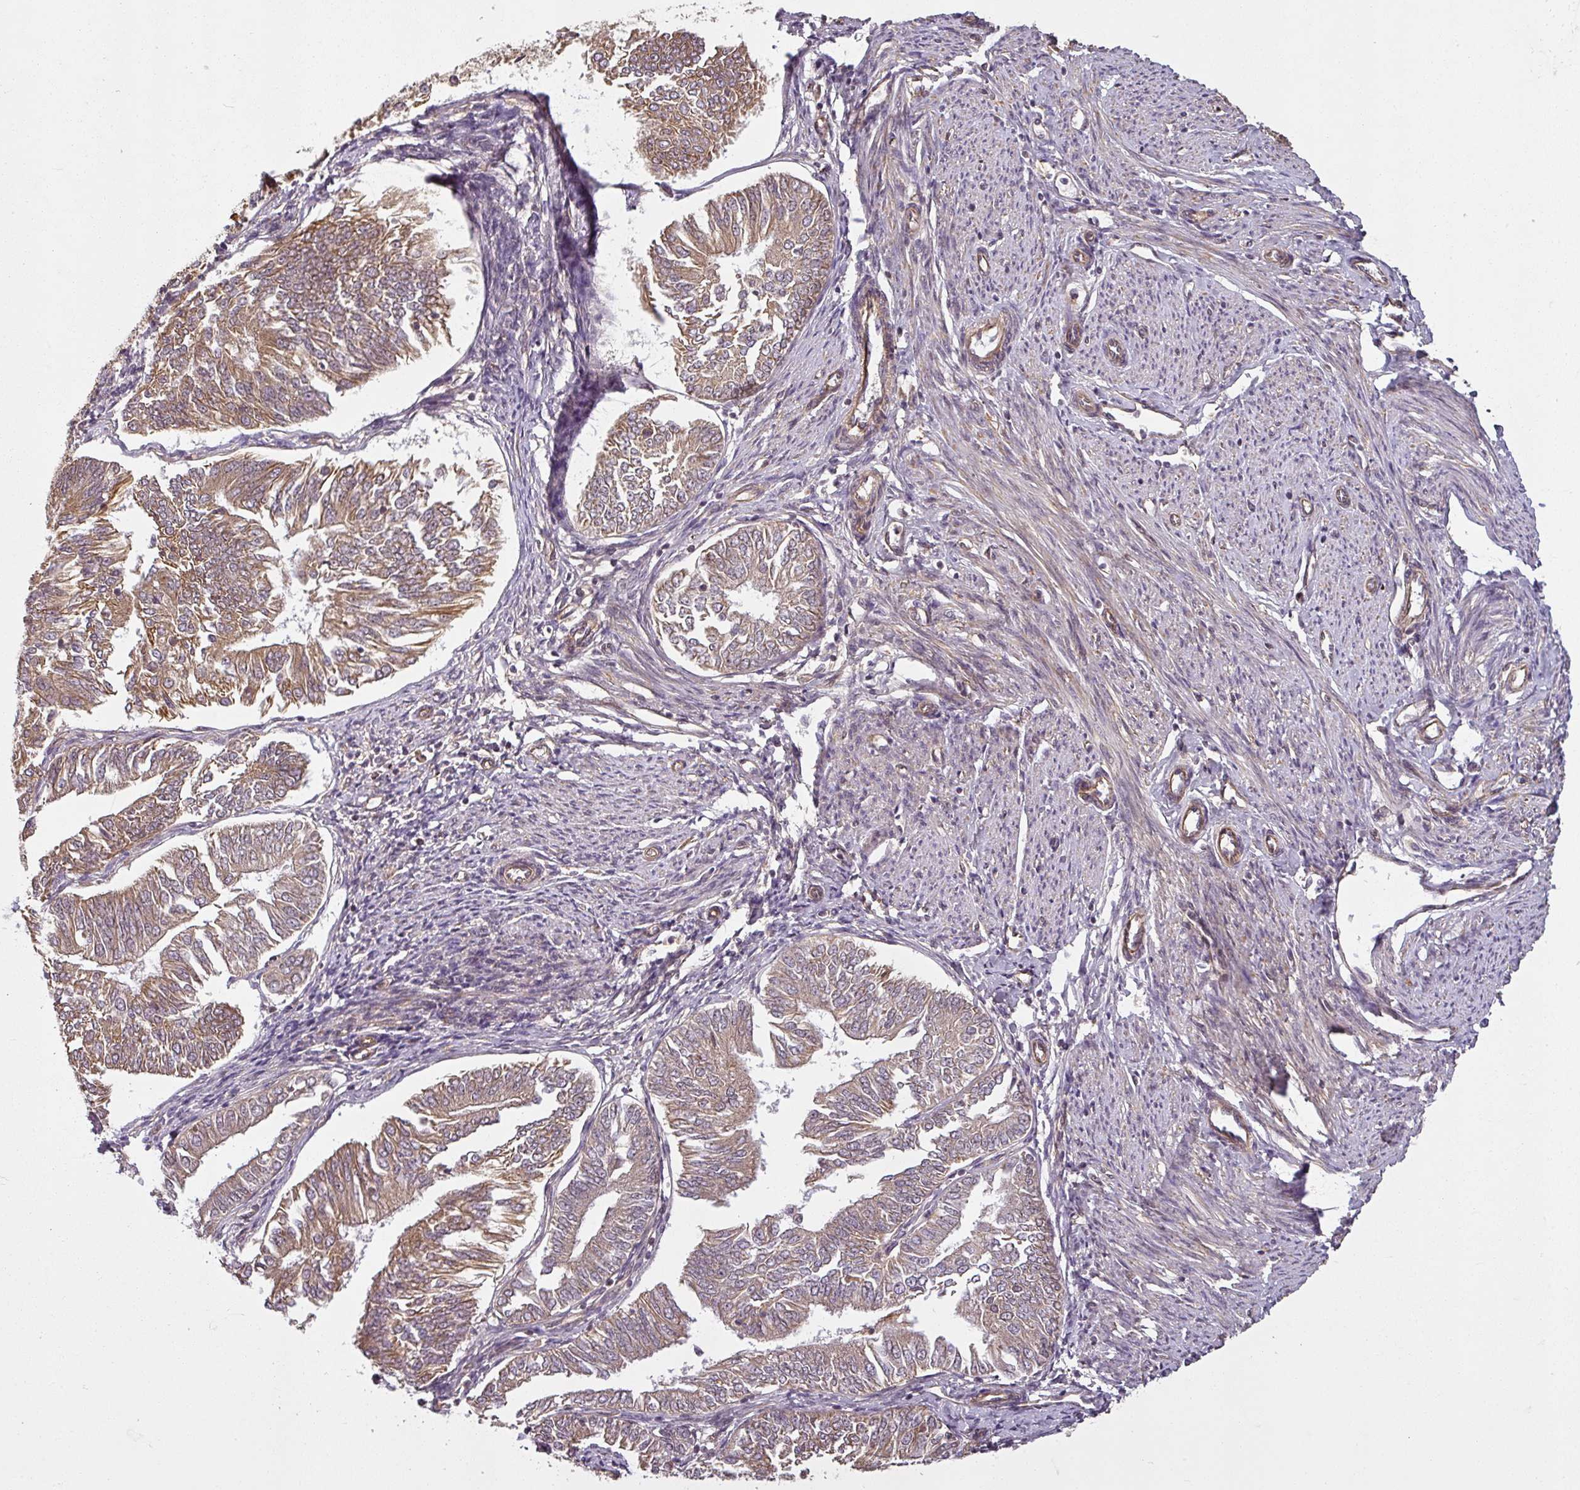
{"staining": {"intensity": "moderate", "quantity": ">75%", "location": "cytoplasmic/membranous"}, "tissue": "endometrial cancer", "cell_type": "Tumor cells", "image_type": "cancer", "snomed": [{"axis": "morphology", "description": "Adenocarcinoma, NOS"}, {"axis": "topography", "description": "Endometrium"}], "caption": "Adenocarcinoma (endometrial) stained for a protein (brown) displays moderate cytoplasmic/membranous positive expression in approximately >75% of tumor cells.", "gene": "DIMT1", "patient": {"sex": "female", "age": 58}}